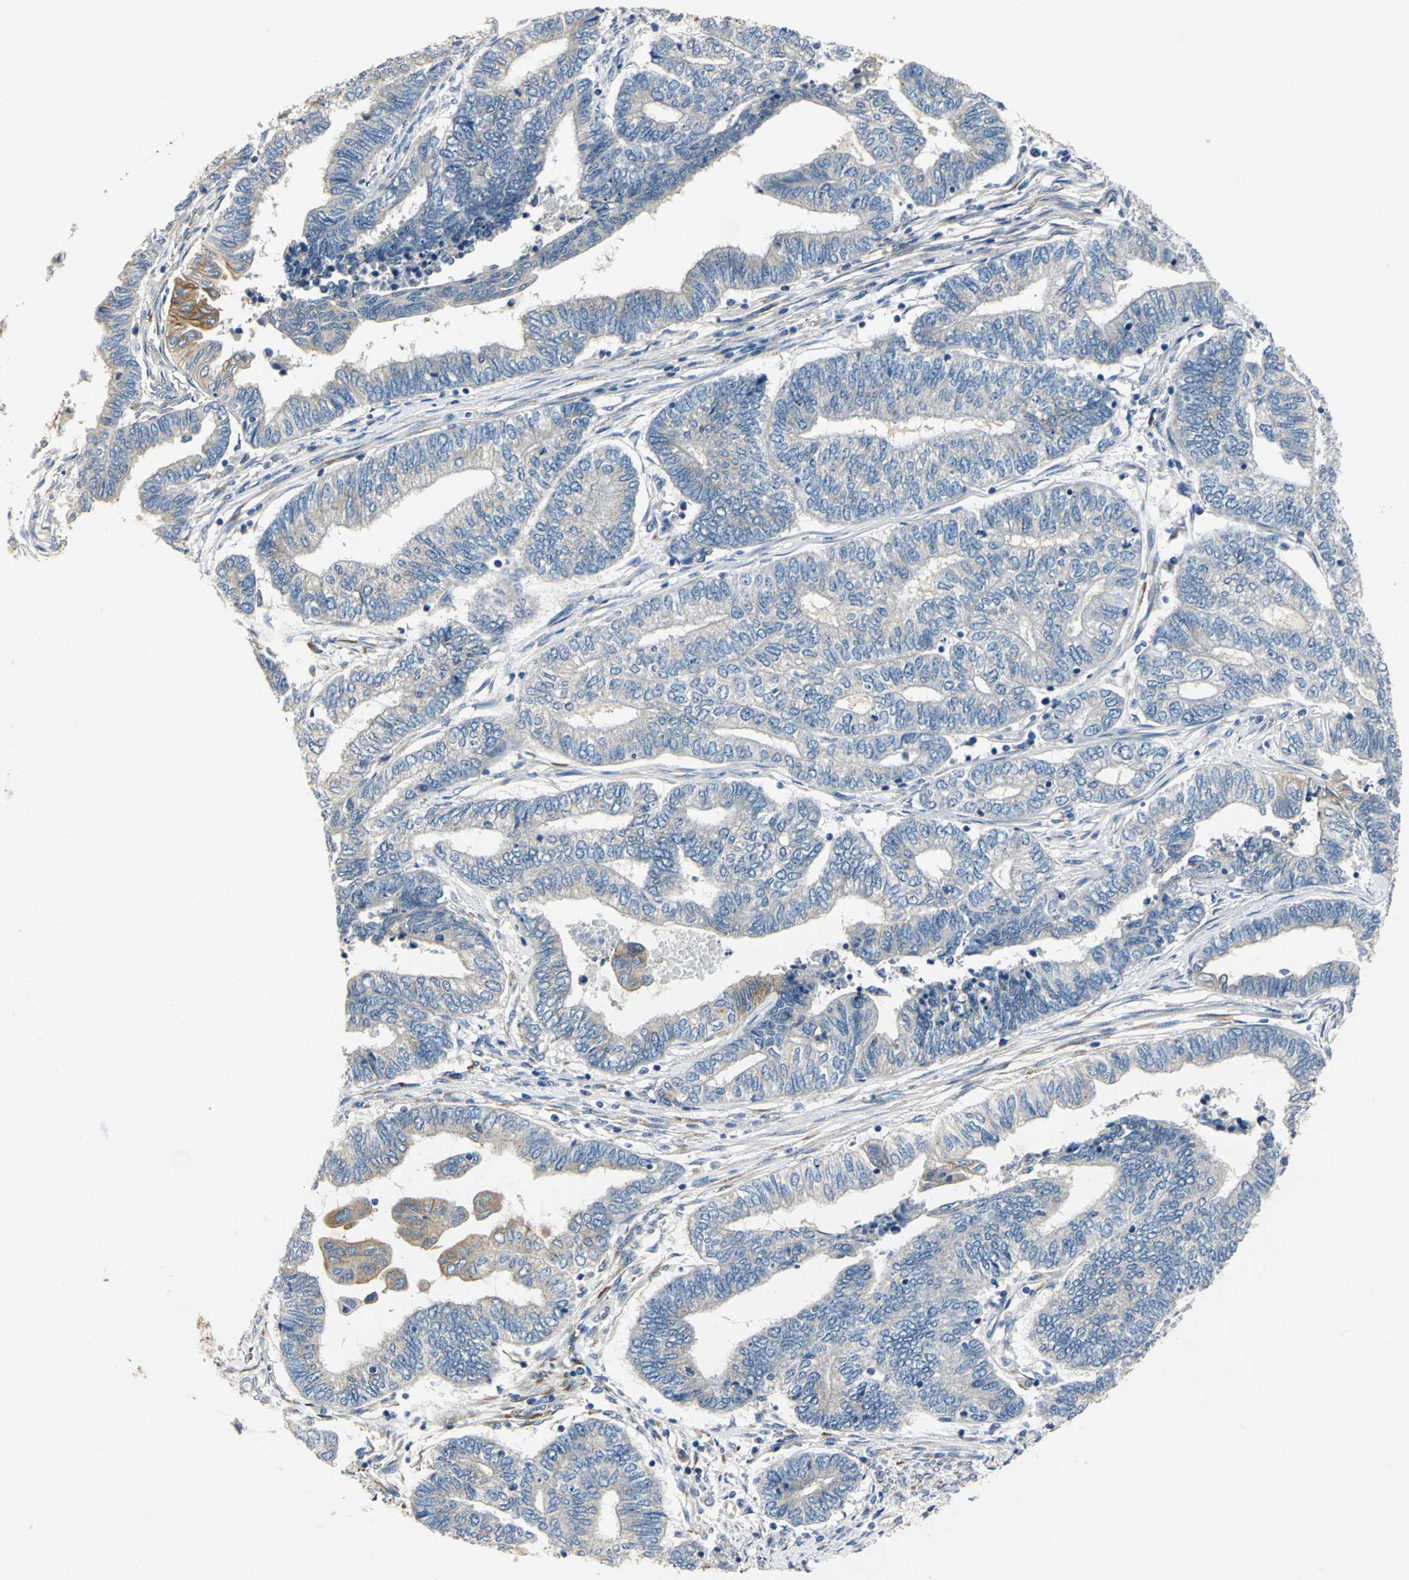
{"staining": {"intensity": "weak", "quantity": "25%-75%", "location": "cytoplasmic/membranous"}, "tissue": "endometrial cancer", "cell_type": "Tumor cells", "image_type": "cancer", "snomed": [{"axis": "morphology", "description": "Adenocarcinoma, NOS"}, {"axis": "topography", "description": "Uterus"}, {"axis": "topography", "description": "Endometrium"}], "caption": "Human endometrial adenocarcinoma stained with a brown dye shows weak cytoplasmic/membranous positive expression in approximately 25%-75% of tumor cells.", "gene": "B3GNT2", "patient": {"sex": "female", "age": 70}}